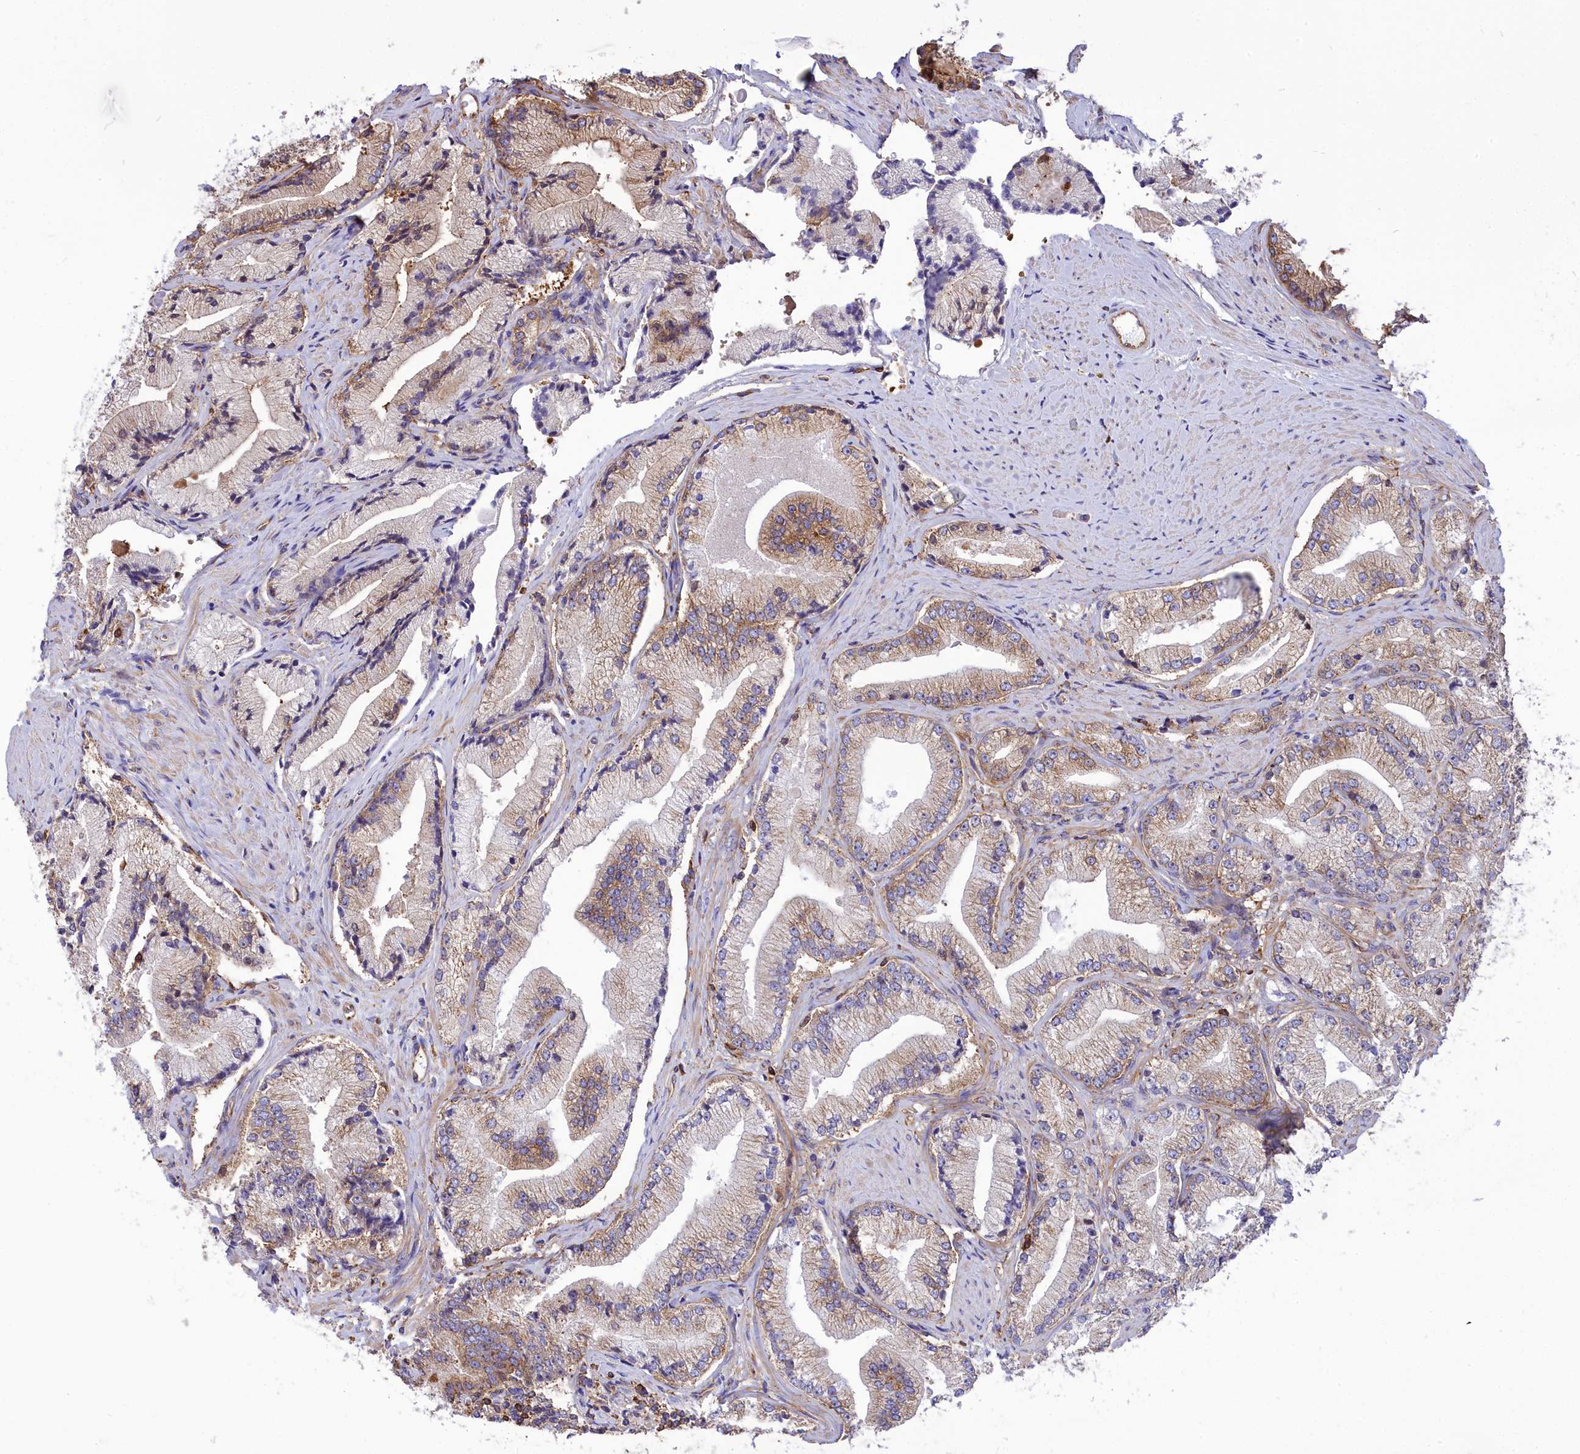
{"staining": {"intensity": "weak", "quantity": "25%-75%", "location": "cytoplasmic/membranous"}, "tissue": "prostate cancer", "cell_type": "Tumor cells", "image_type": "cancer", "snomed": [{"axis": "morphology", "description": "Adenocarcinoma, High grade"}, {"axis": "topography", "description": "Prostate"}], "caption": "High-magnification brightfield microscopy of high-grade adenocarcinoma (prostate) stained with DAB (3,3'-diaminobenzidine) (brown) and counterstained with hematoxylin (blue). tumor cells exhibit weak cytoplasmic/membranous positivity is appreciated in about25%-75% of cells. The staining is performed using DAB (3,3'-diaminobenzidine) brown chromogen to label protein expression. The nuclei are counter-stained blue using hematoxylin.", "gene": "SEPTIN9", "patient": {"sex": "male", "age": 67}}